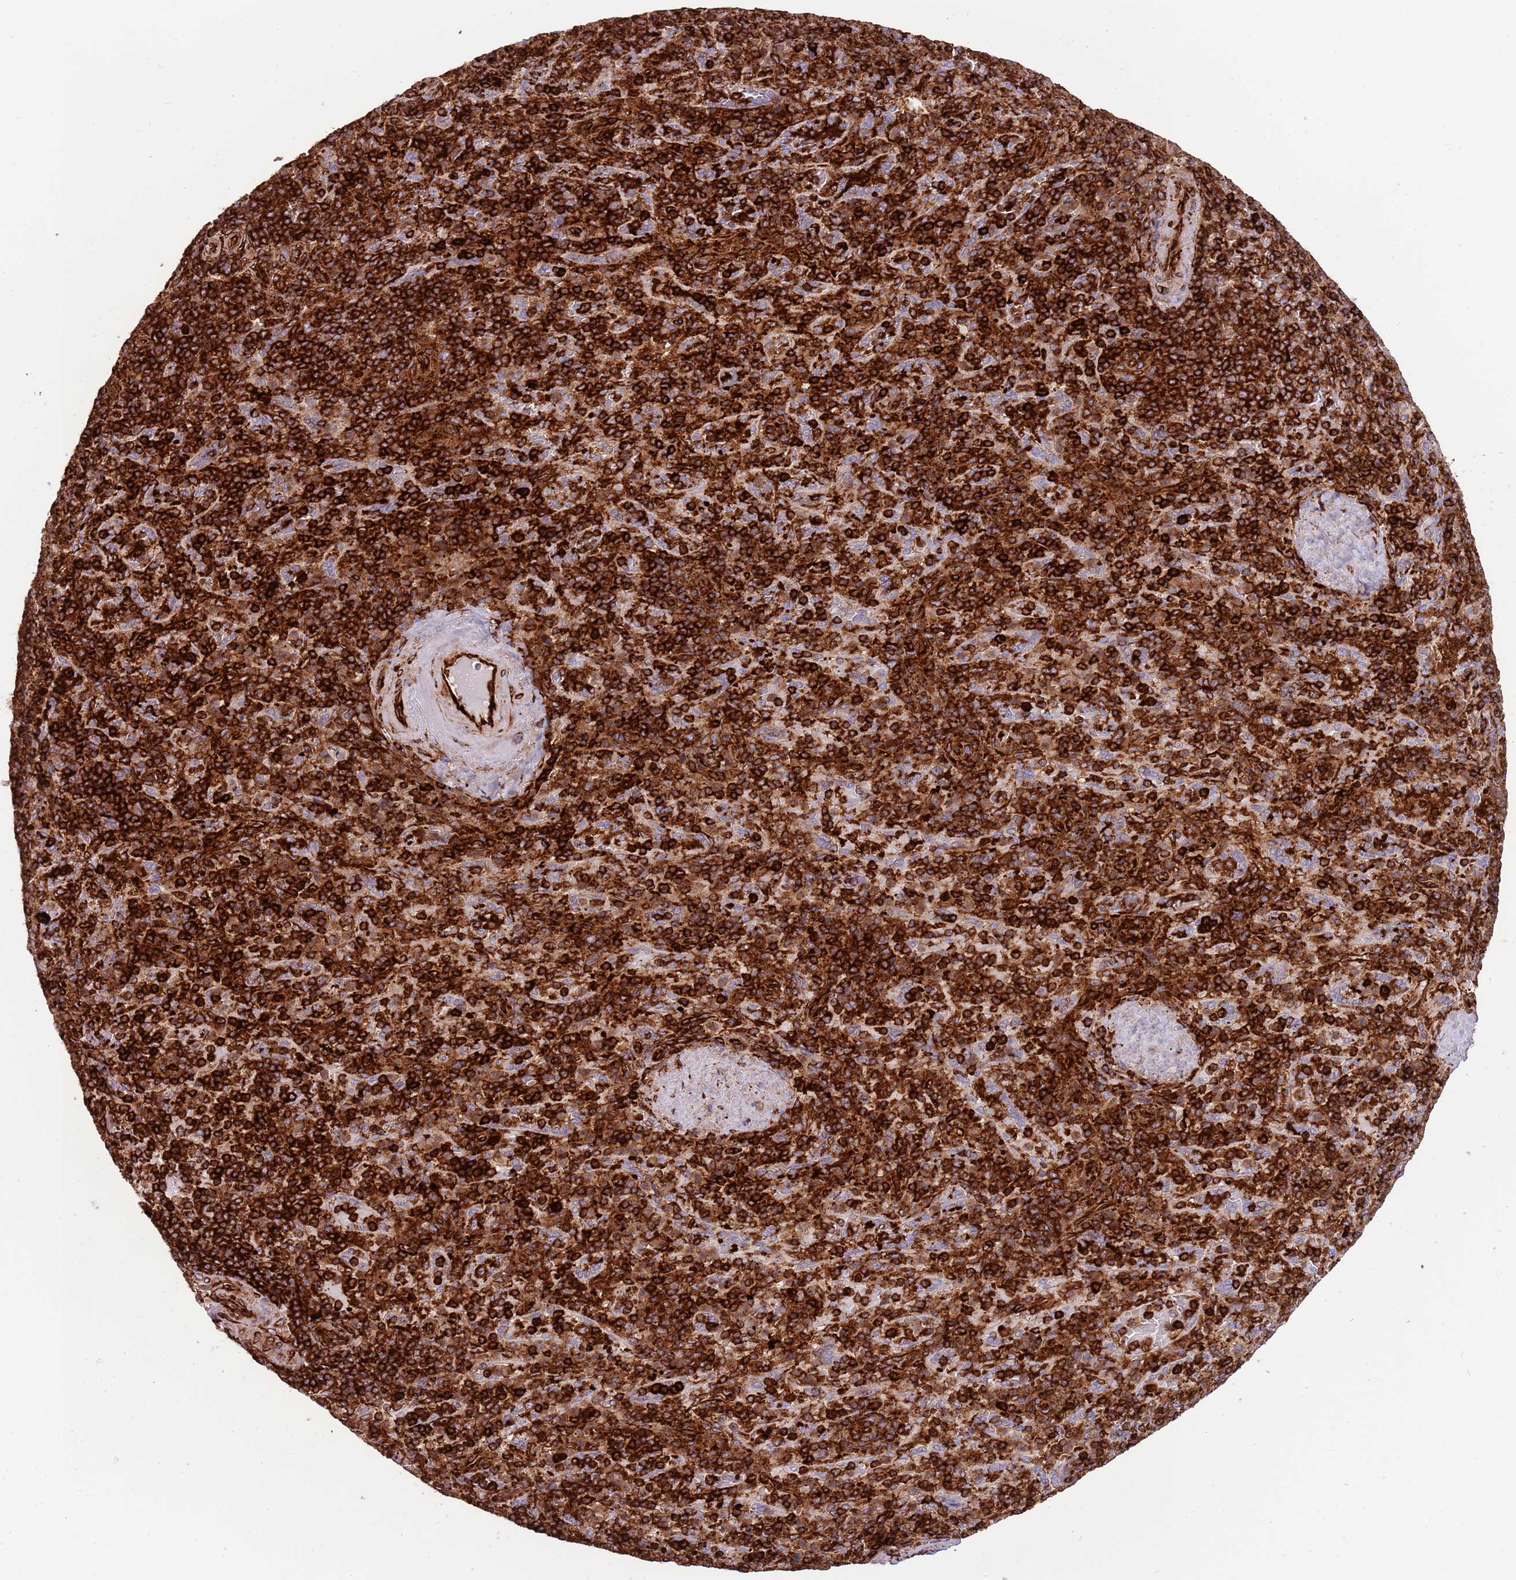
{"staining": {"intensity": "strong", "quantity": ">75%", "location": "cytoplasmic/membranous"}, "tissue": "spleen", "cell_type": "Cells in red pulp", "image_type": "normal", "snomed": [{"axis": "morphology", "description": "Normal tissue, NOS"}, {"axis": "topography", "description": "Spleen"}], "caption": "Protein analysis of benign spleen shows strong cytoplasmic/membranous positivity in approximately >75% of cells in red pulp.", "gene": "KBTBD6", "patient": {"sex": "male", "age": 82}}